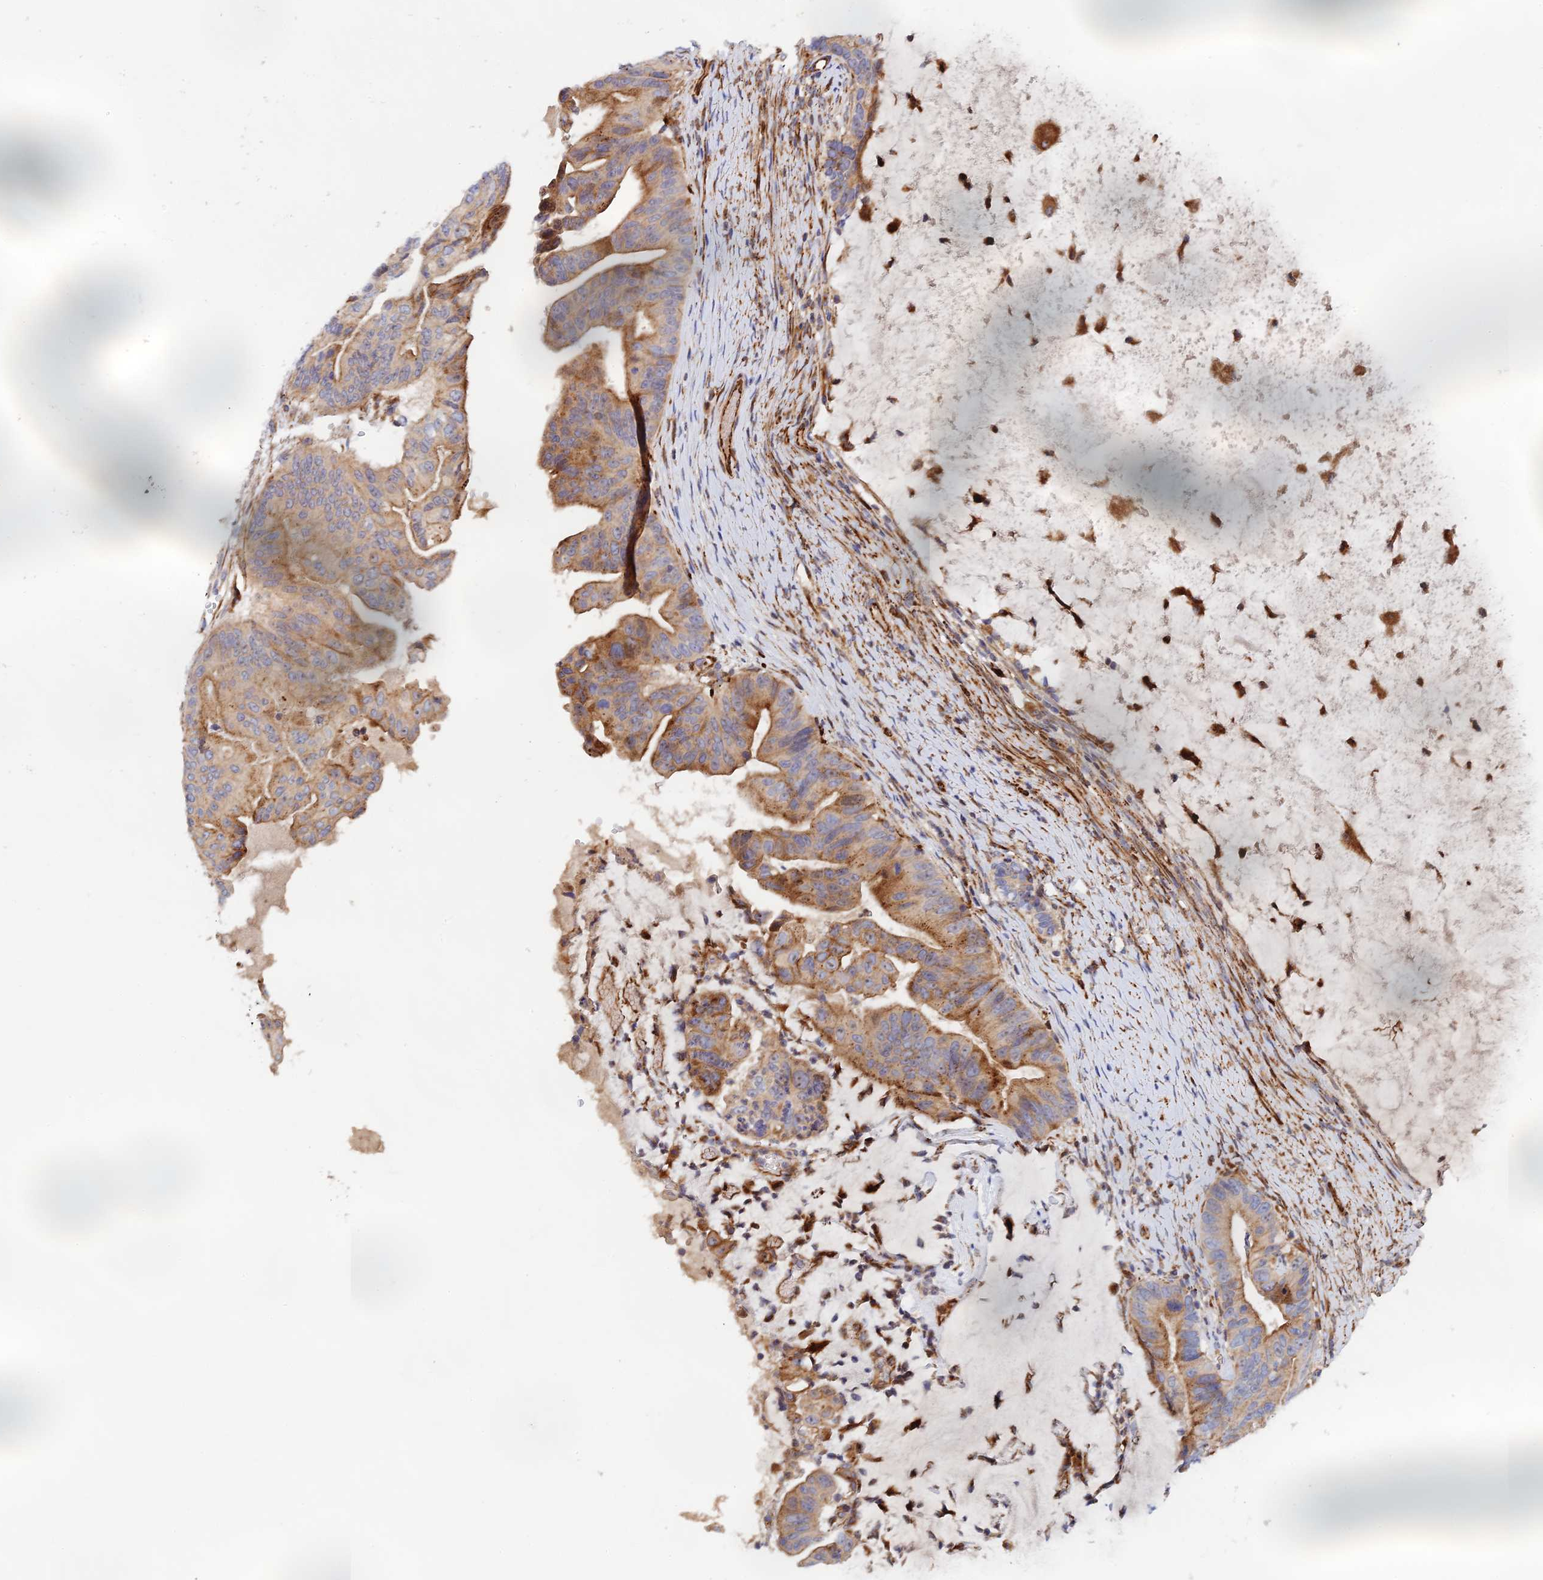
{"staining": {"intensity": "moderate", "quantity": ">75%", "location": "cytoplasmic/membranous"}, "tissue": "ovarian cancer", "cell_type": "Tumor cells", "image_type": "cancer", "snomed": [{"axis": "morphology", "description": "Cystadenocarcinoma, mucinous, NOS"}, {"axis": "topography", "description": "Ovary"}], "caption": "DAB immunohistochemical staining of human ovarian cancer demonstrates moderate cytoplasmic/membranous protein expression in about >75% of tumor cells.", "gene": "PPP2R3C", "patient": {"sex": "female", "age": 61}}